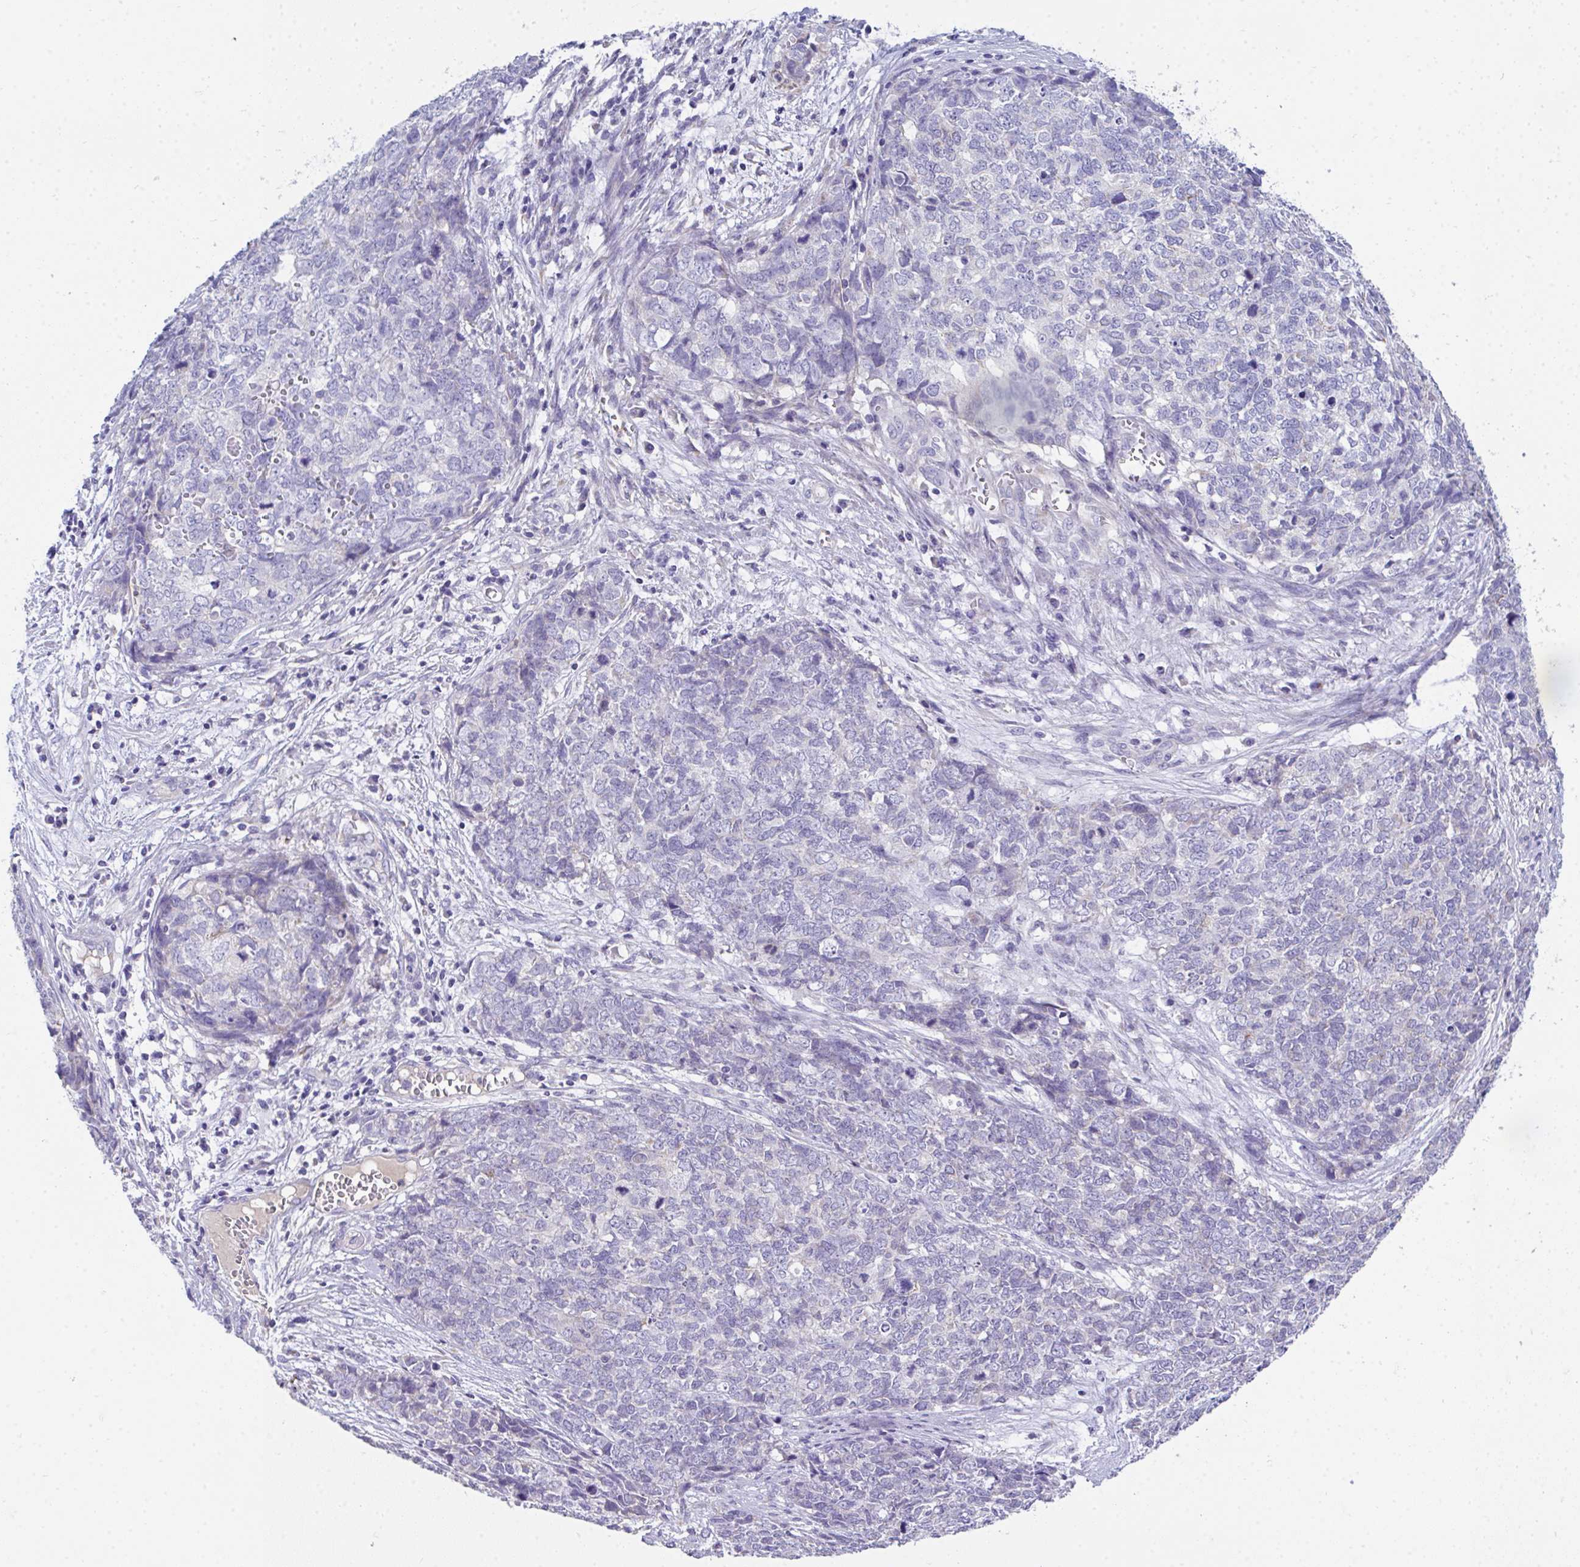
{"staining": {"intensity": "negative", "quantity": "none", "location": "none"}, "tissue": "cervical cancer", "cell_type": "Tumor cells", "image_type": "cancer", "snomed": [{"axis": "morphology", "description": "Adenocarcinoma, NOS"}, {"axis": "topography", "description": "Cervix"}], "caption": "Tumor cells are negative for protein expression in human cervical adenocarcinoma.", "gene": "COA5", "patient": {"sex": "female", "age": 63}}